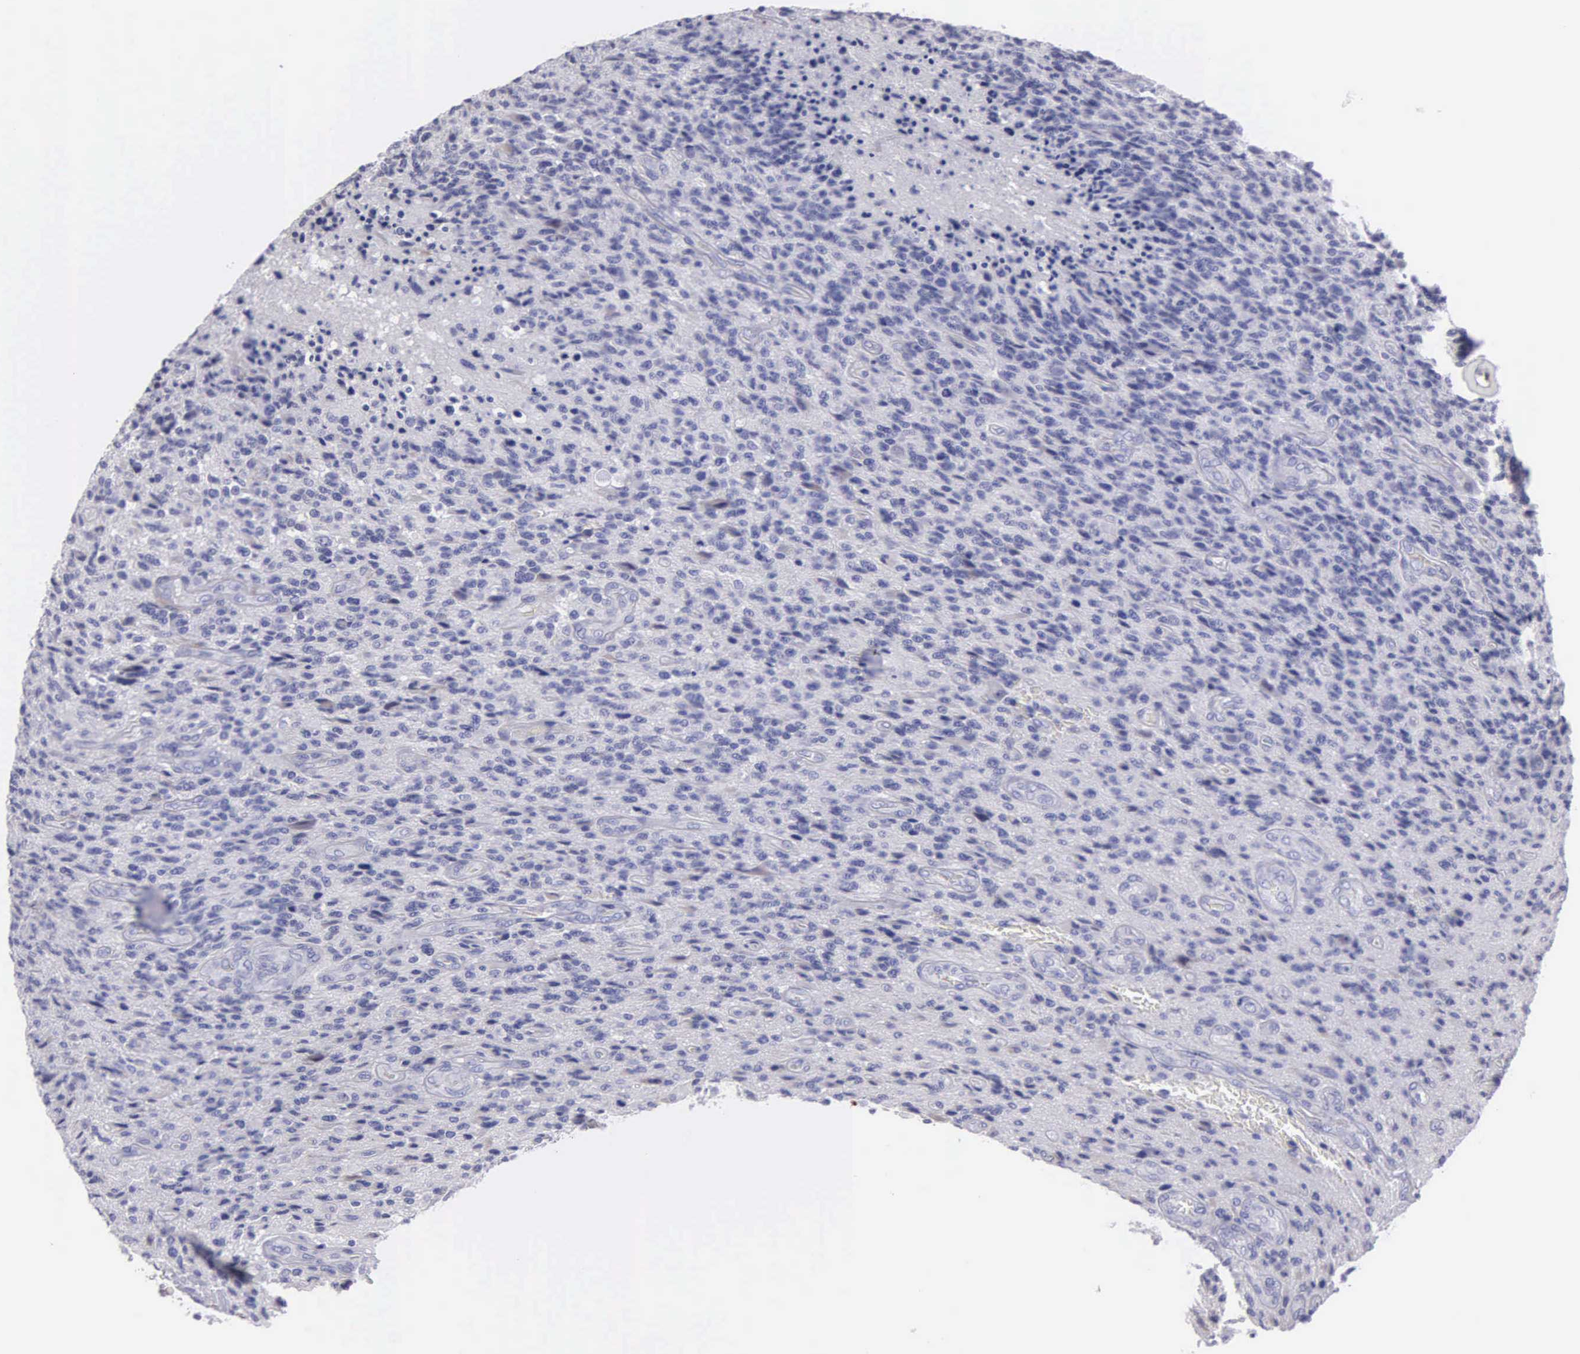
{"staining": {"intensity": "negative", "quantity": "none", "location": "none"}, "tissue": "glioma", "cell_type": "Tumor cells", "image_type": "cancer", "snomed": [{"axis": "morphology", "description": "Glioma, malignant, High grade"}, {"axis": "topography", "description": "Brain"}], "caption": "Immunohistochemistry of malignant glioma (high-grade) shows no expression in tumor cells.", "gene": "FBLN5", "patient": {"sex": "male", "age": 36}}